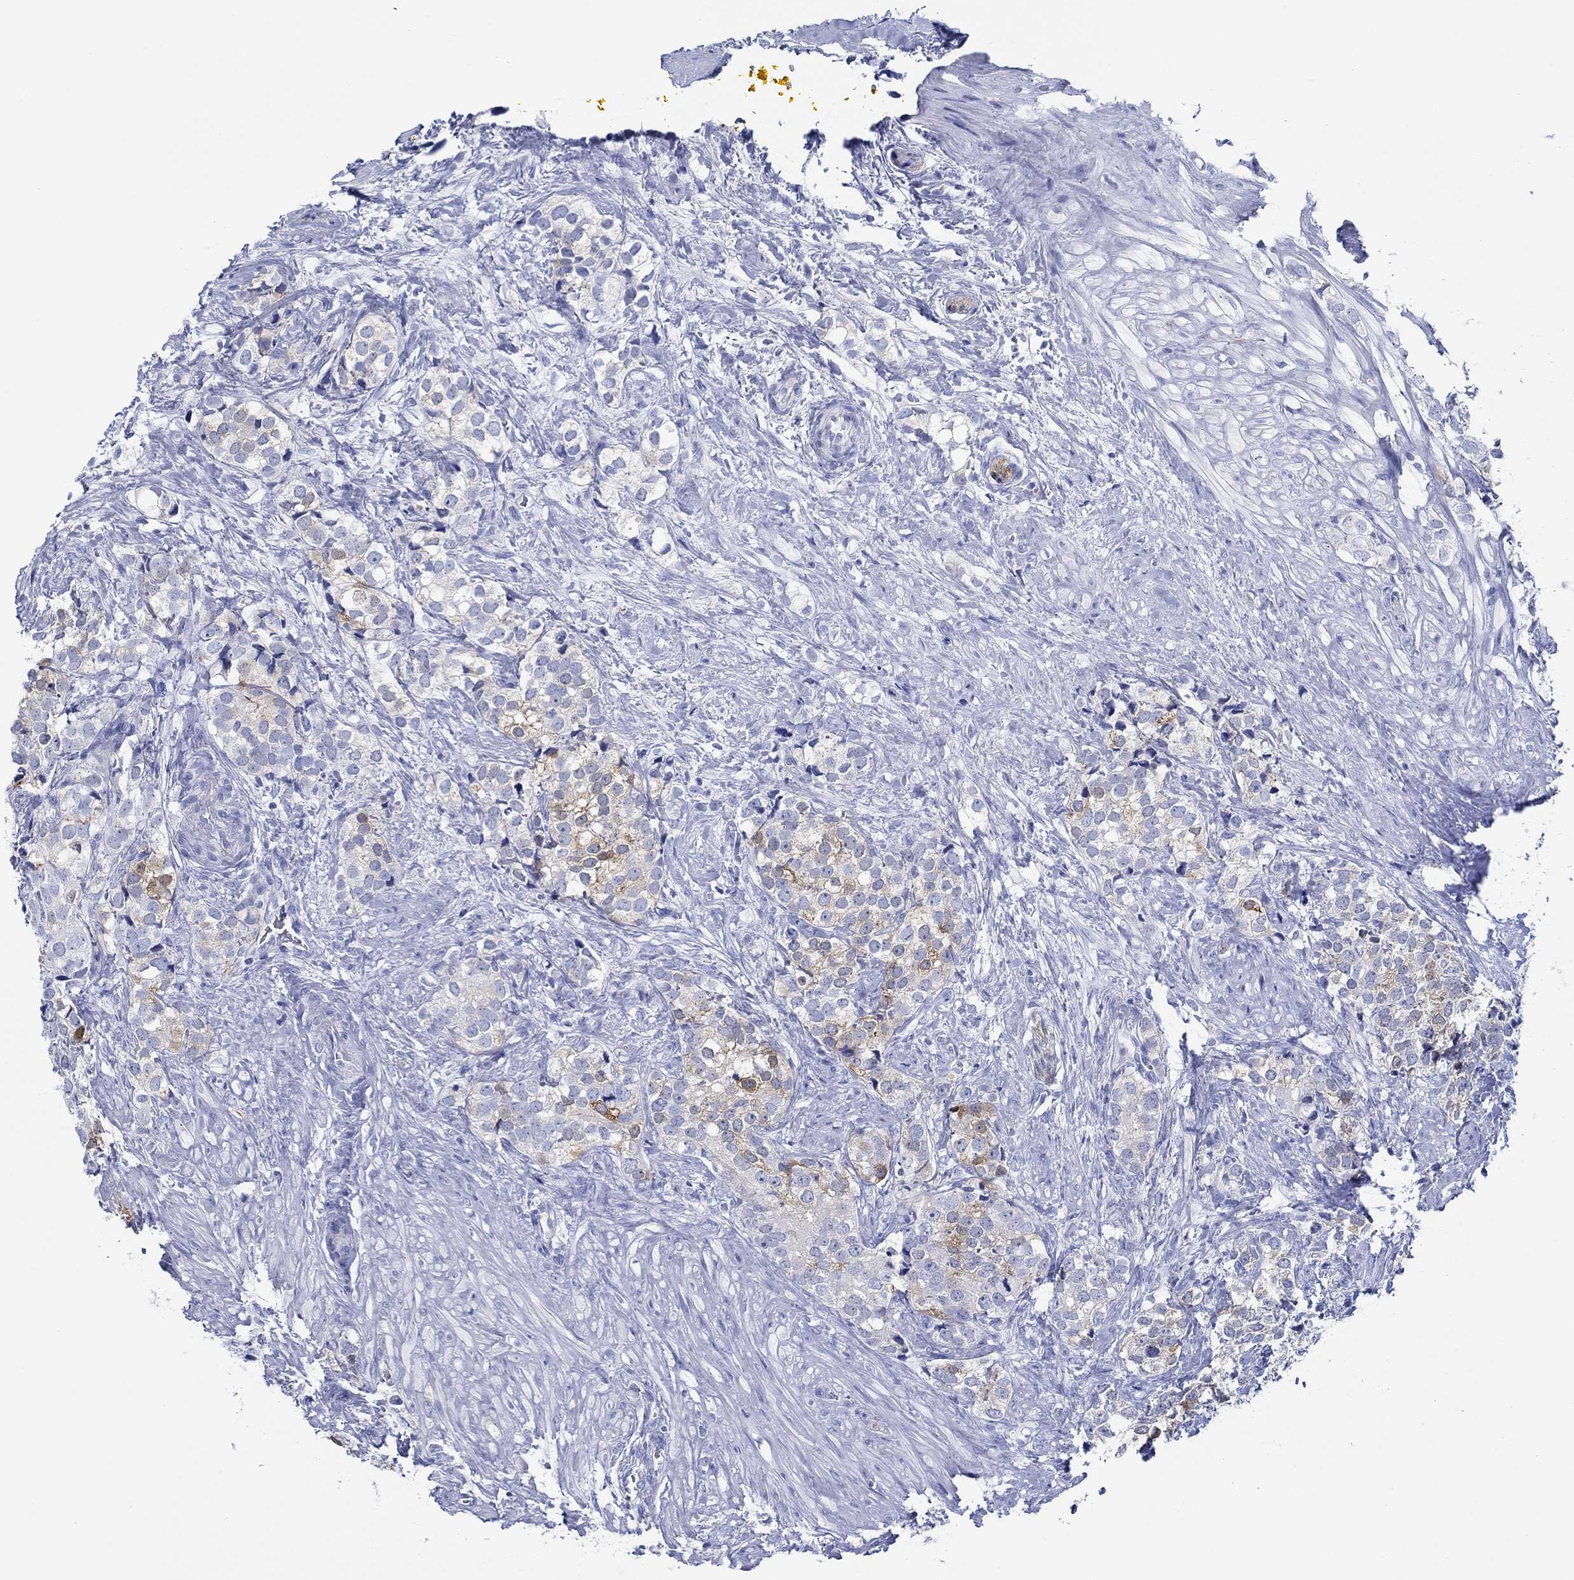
{"staining": {"intensity": "moderate", "quantity": "25%-75%", "location": "cytoplasmic/membranous"}, "tissue": "prostate cancer", "cell_type": "Tumor cells", "image_type": "cancer", "snomed": [{"axis": "morphology", "description": "Adenocarcinoma, NOS"}, {"axis": "topography", "description": "Prostate and seminal vesicle, NOS"}], "caption": "Tumor cells exhibit moderate cytoplasmic/membranous expression in approximately 25%-75% of cells in prostate adenocarcinoma. (brown staining indicates protein expression, while blue staining denotes nuclei).", "gene": "IGFBP6", "patient": {"sex": "male", "age": 63}}